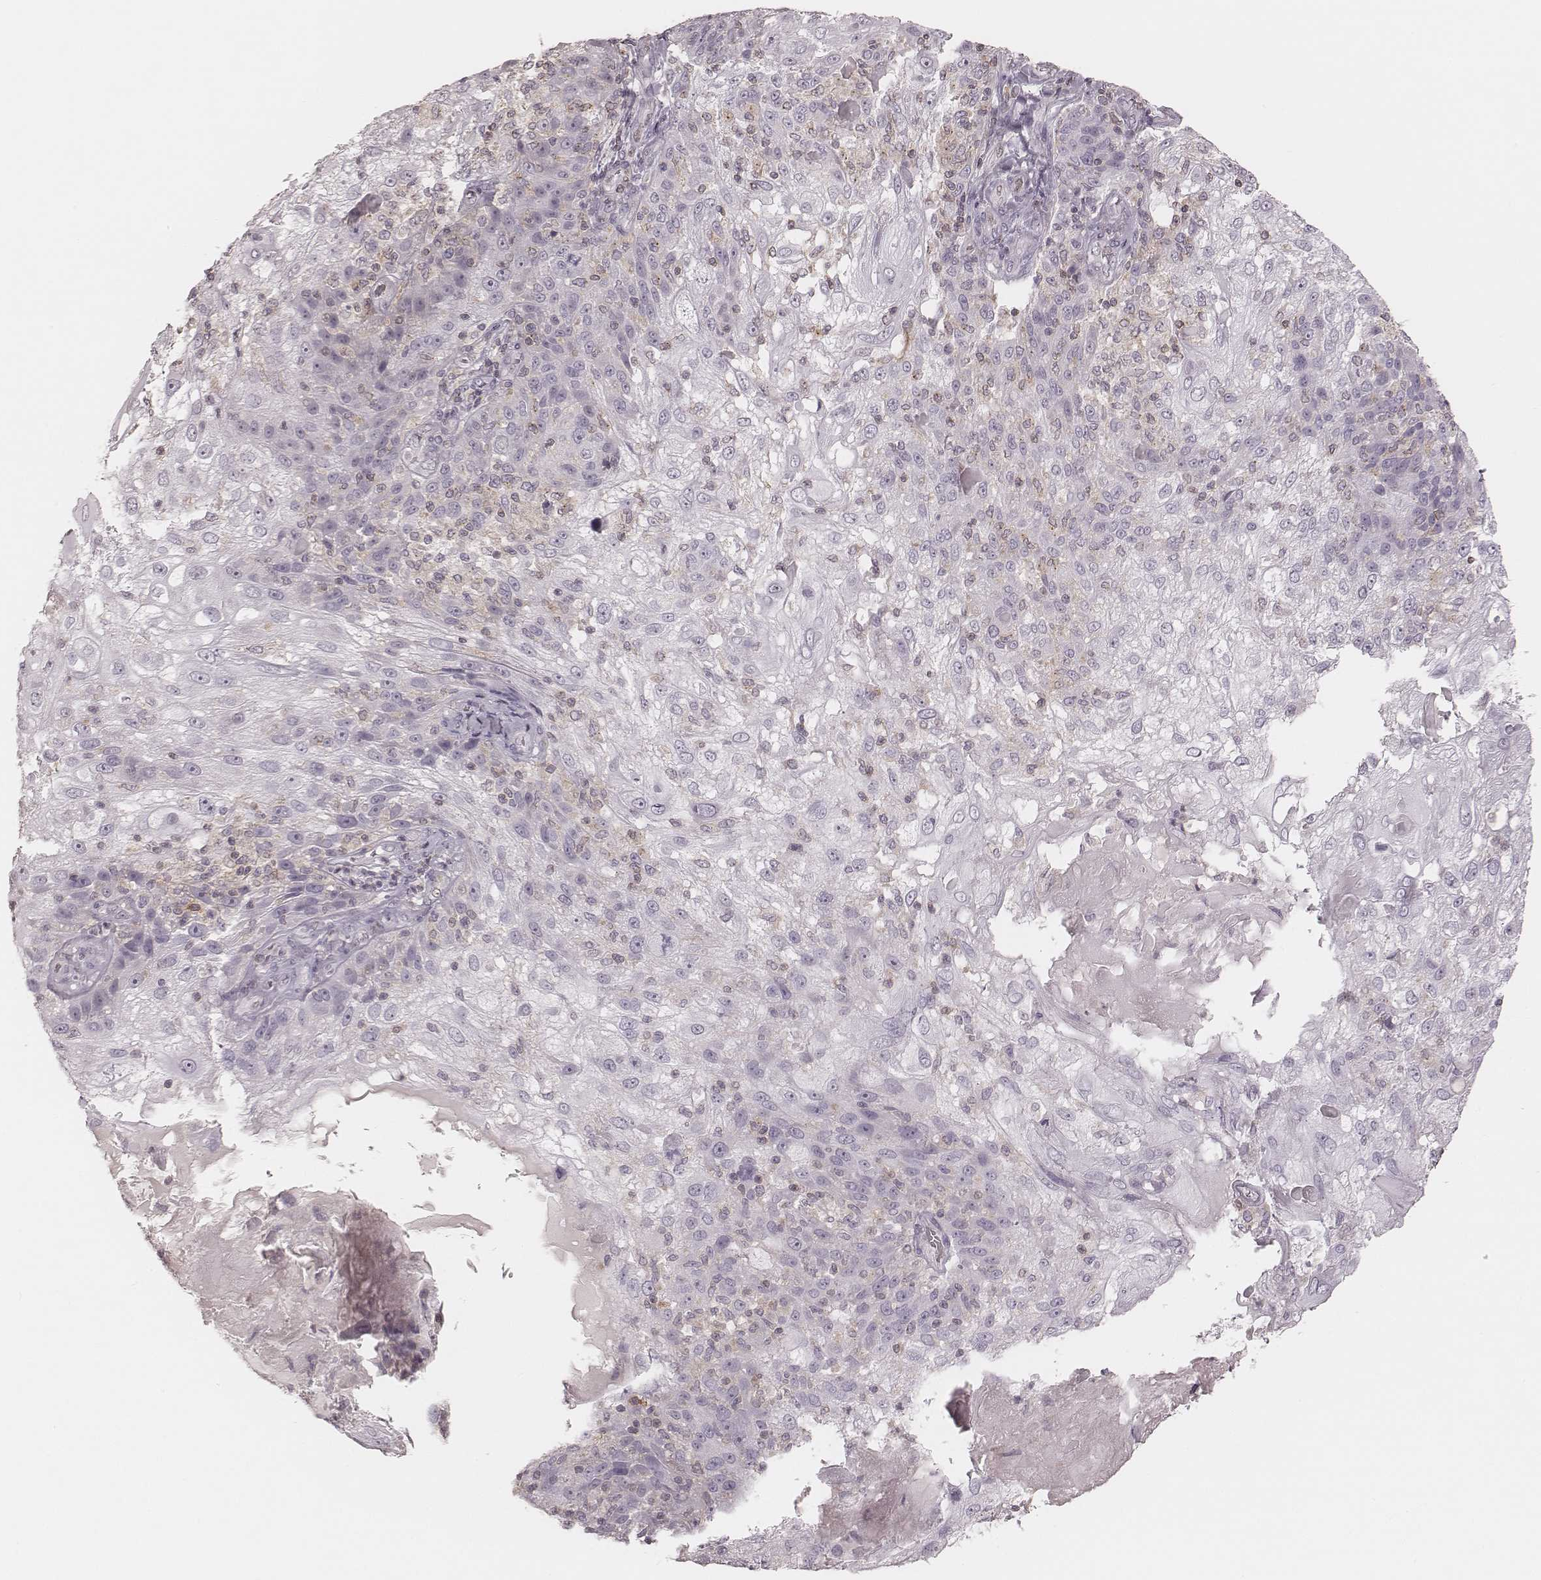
{"staining": {"intensity": "negative", "quantity": "none", "location": "none"}, "tissue": "skin cancer", "cell_type": "Tumor cells", "image_type": "cancer", "snomed": [{"axis": "morphology", "description": "Normal tissue, NOS"}, {"axis": "morphology", "description": "Squamous cell carcinoma, NOS"}, {"axis": "topography", "description": "Skin"}], "caption": "Tumor cells are negative for protein expression in human skin cancer (squamous cell carcinoma).", "gene": "MSX1", "patient": {"sex": "female", "age": 83}}